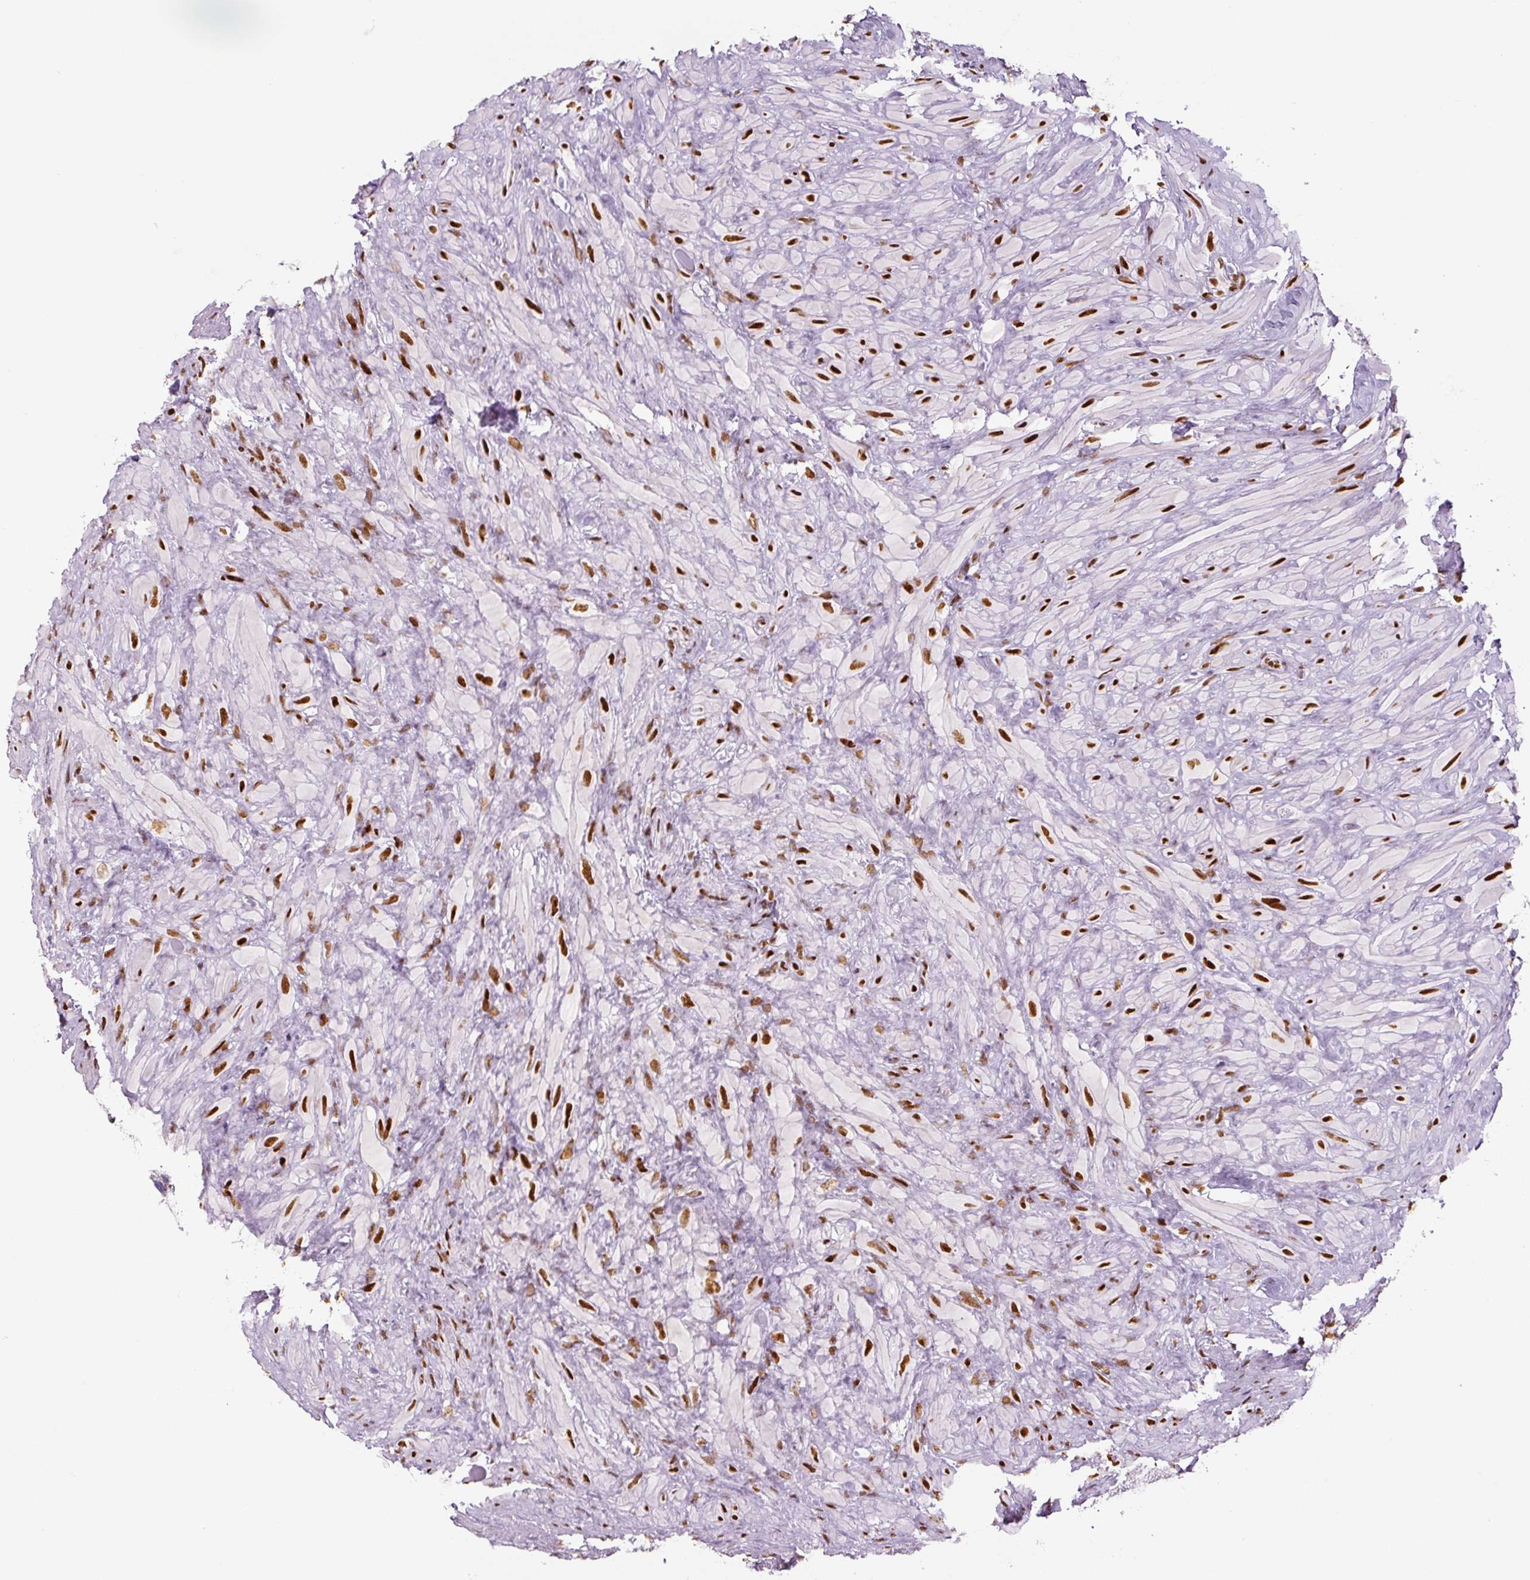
{"staining": {"intensity": "negative", "quantity": "none", "location": "none"}, "tissue": "seminal vesicle", "cell_type": "Glandular cells", "image_type": "normal", "snomed": [{"axis": "morphology", "description": "Normal tissue, NOS"}, {"axis": "topography", "description": "Seminal veicle"}], "caption": "Seminal vesicle stained for a protein using immunohistochemistry demonstrates no positivity glandular cells.", "gene": "ZEB1", "patient": {"sex": "male", "age": 69}}